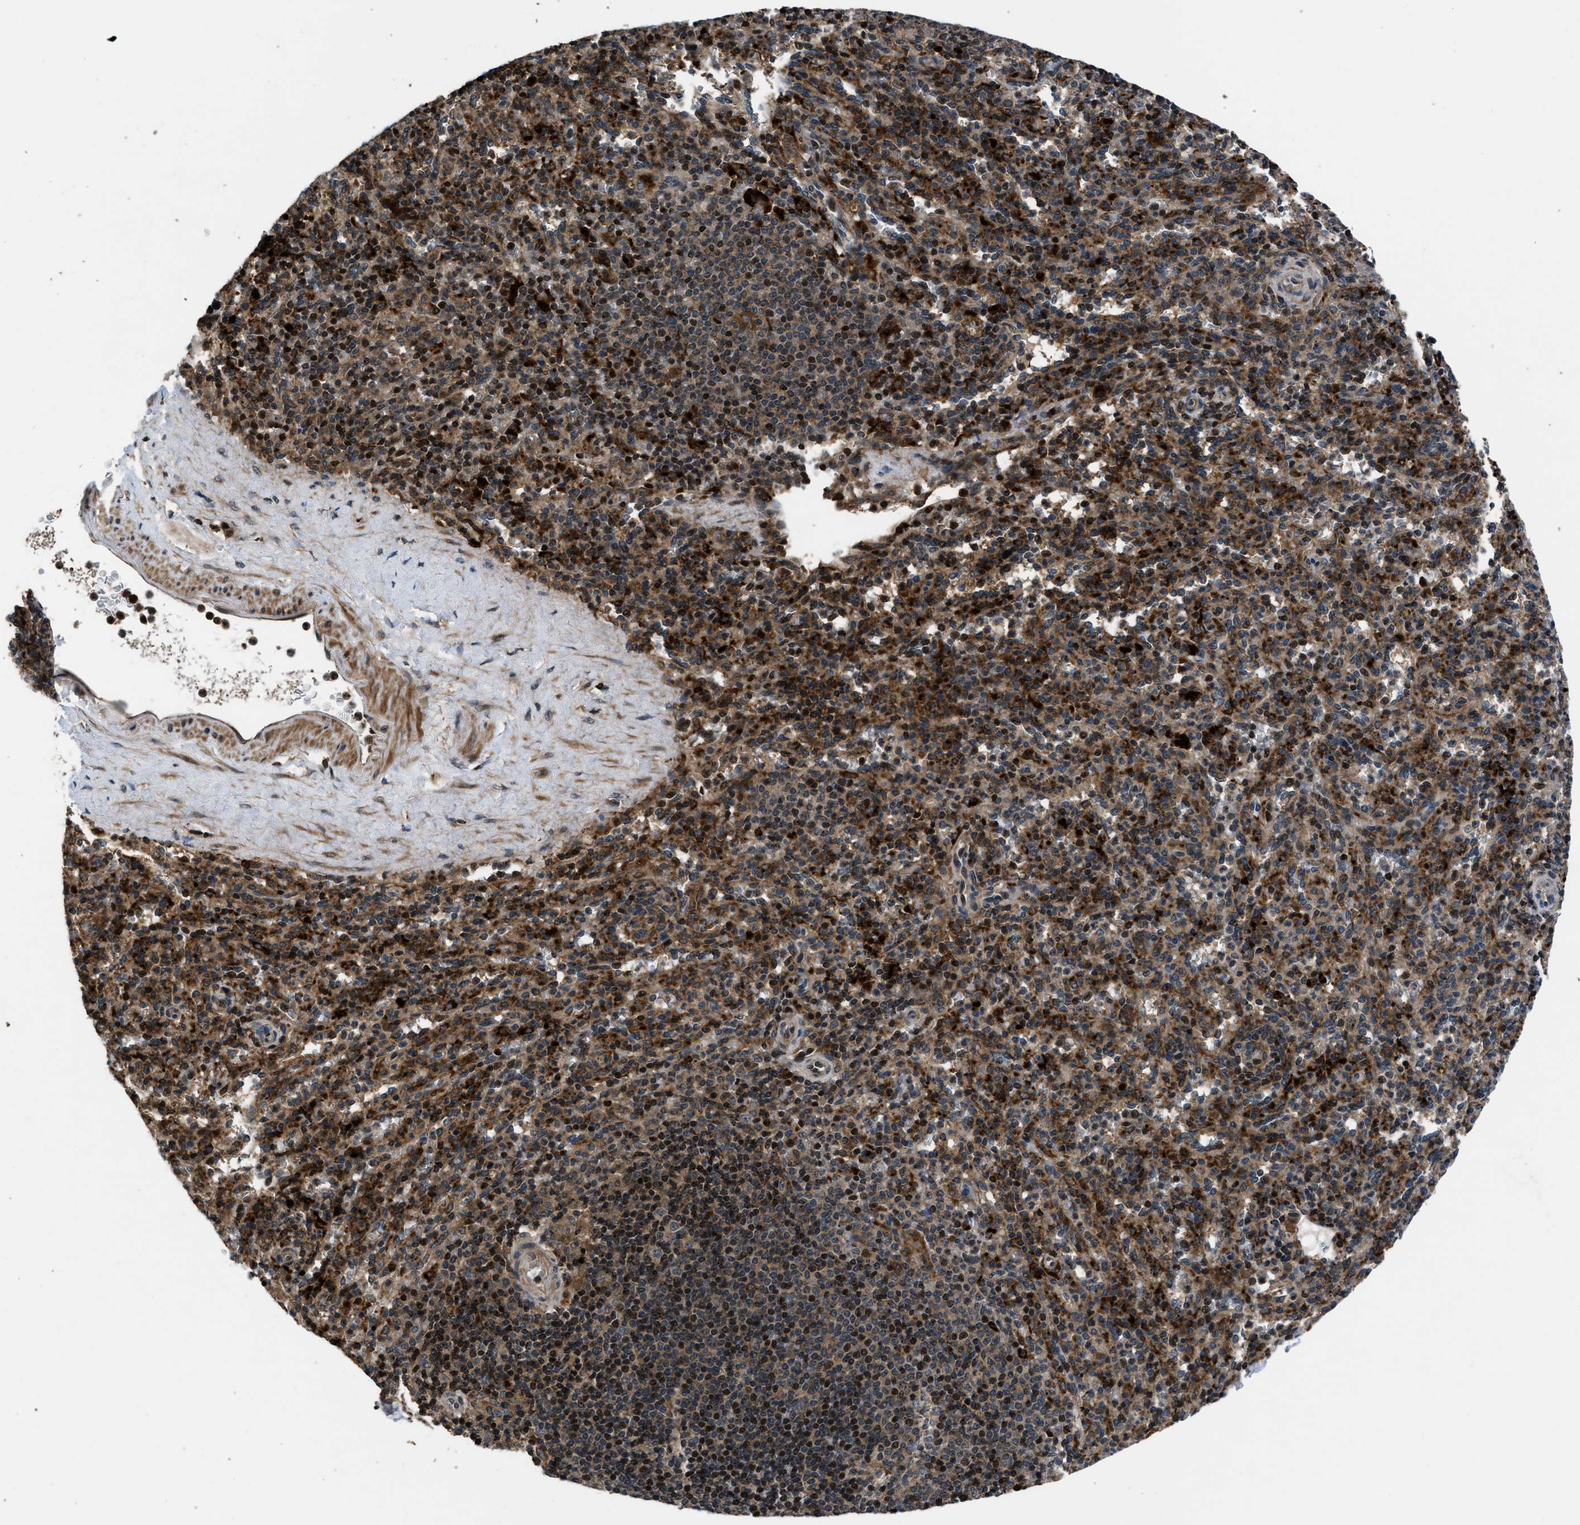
{"staining": {"intensity": "moderate", "quantity": "25%-75%", "location": "cytoplasmic/membranous,nuclear"}, "tissue": "spleen", "cell_type": "Cells in red pulp", "image_type": "normal", "snomed": [{"axis": "morphology", "description": "Normal tissue, NOS"}, {"axis": "topography", "description": "Spleen"}], "caption": "Spleen stained for a protein (brown) displays moderate cytoplasmic/membranous,nuclear positive expression in approximately 25%-75% of cells in red pulp.", "gene": "CTBS", "patient": {"sex": "male", "age": 36}}